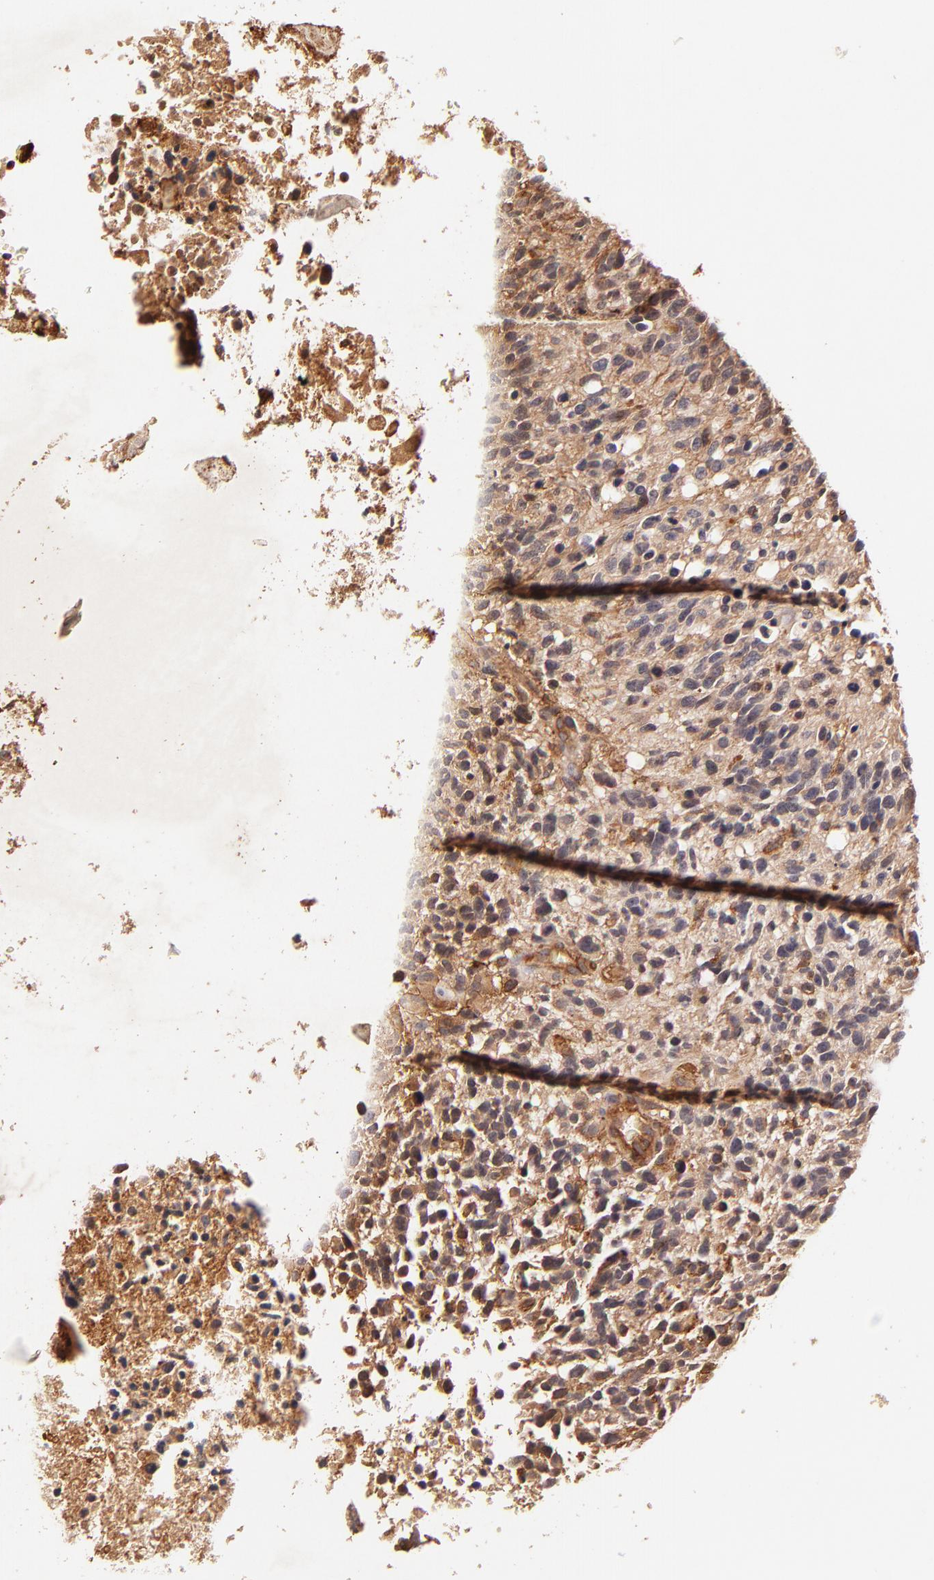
{"staining": {"intensity": "moderate", "quantity": "25%-75%", "location": "cytoplasmic/membranous"}, "tissue": "glioma", "cell_type": "Tumor cells", "image_type": "cancer", "snomed": [{"axis": "morphology", "description": "Glioma, malignant, High grade"}, {"axis": "topography", "description": "Brain"}], "caption": "Moderate cytoplasmic/membranous protein positivity is seen in approximately 25%-75% of tumor cells in malignant glioma (high-grade).", "gene": "ITGB1", "patient": {"sex": "male", "age": 72}}